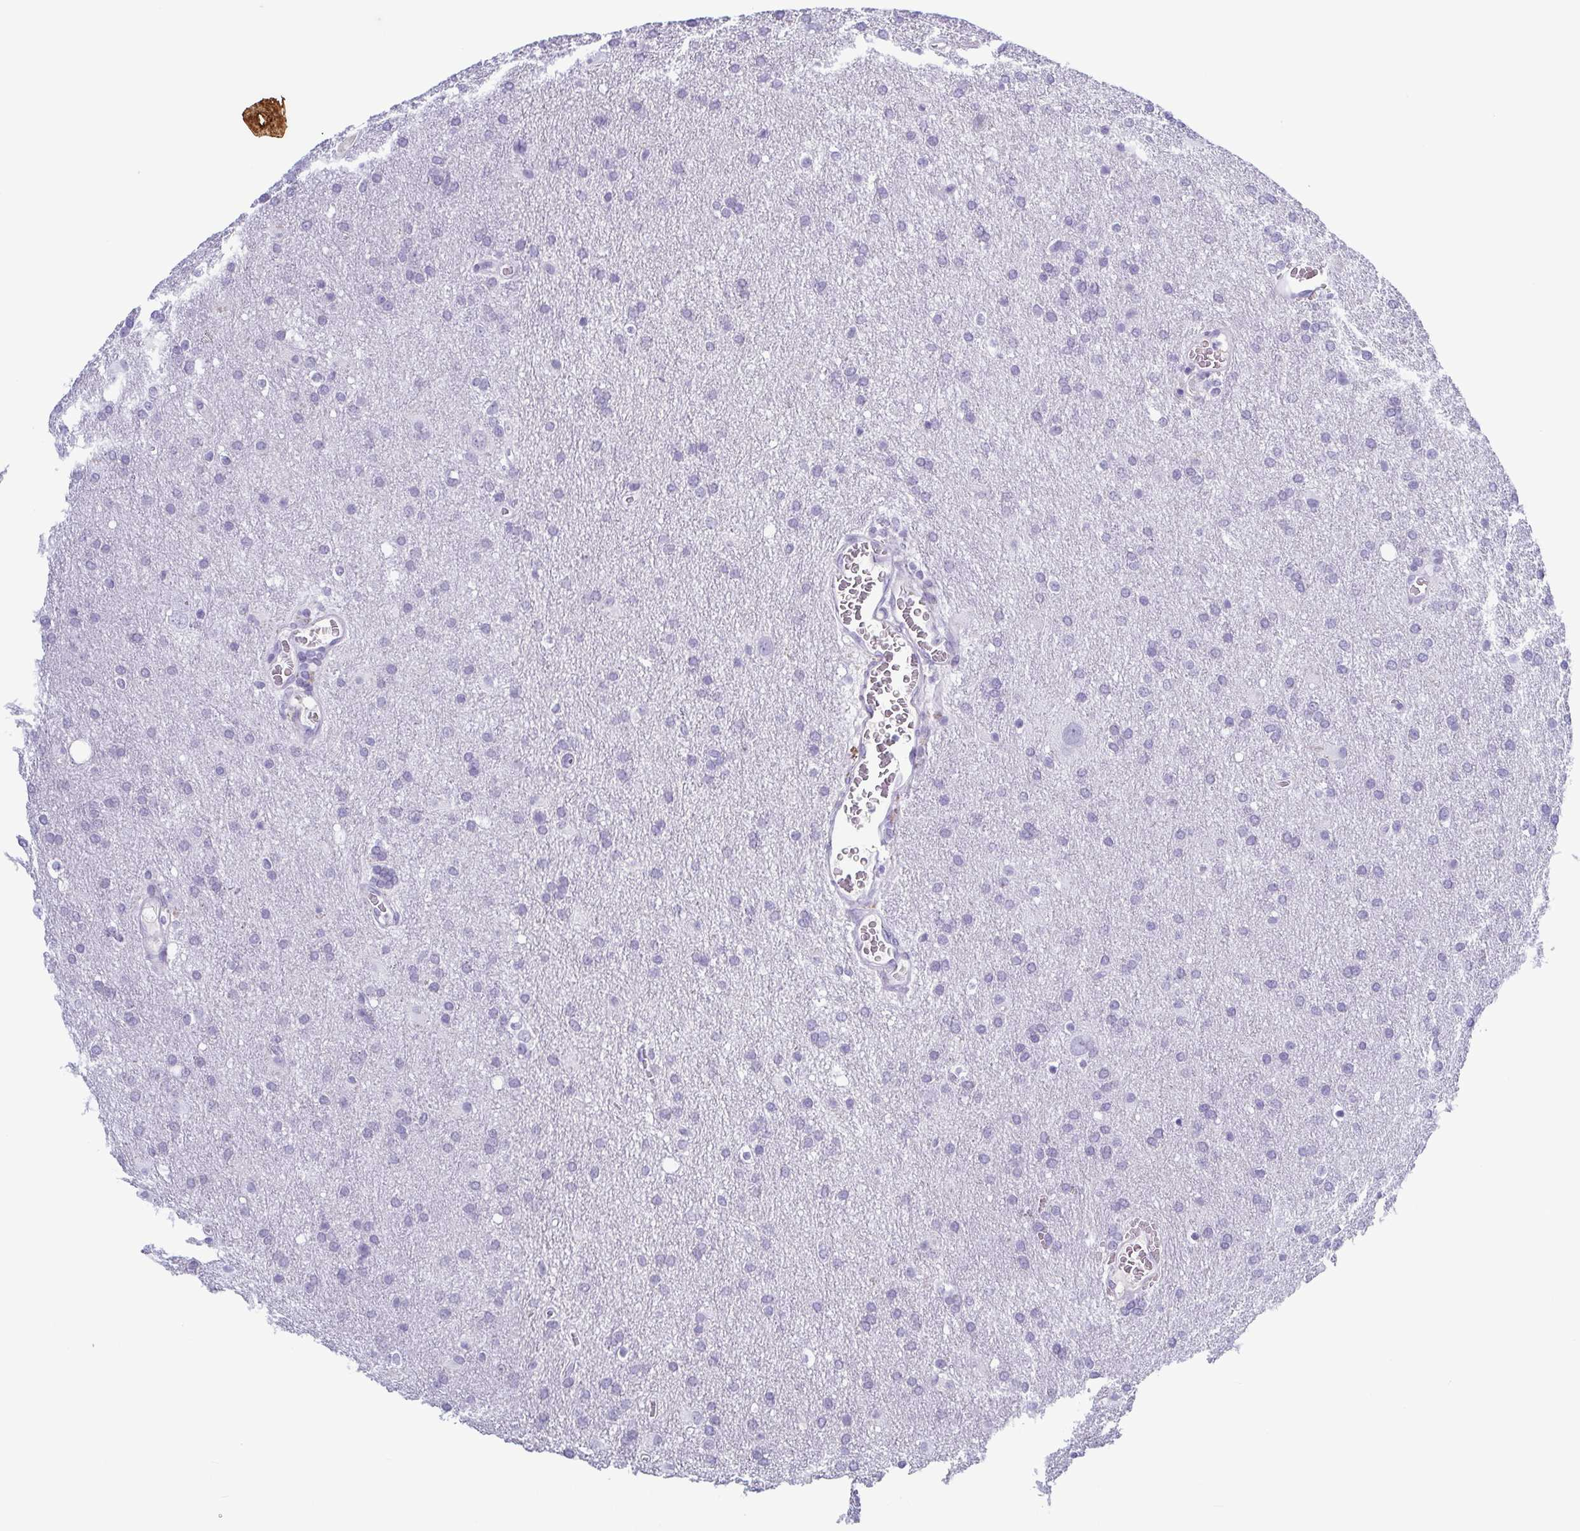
{"staining": {"intensity": "negative", "quantity": "none", "location": "none"}, "tissue": "glioma", "cell_type": "Tumor cells", "image_type": "cancer", "snomed": [{"axis": "morphology", "description": "Glioma, malignant, Low grade"}, {"axis": "topography", "description": "Brain"}], "caption": "Glioma was stained to show a protein in brown. There is no significant expression in tumor cells.", "gene": "KRT10", "patient": {"sex": "male", "age": 66}}